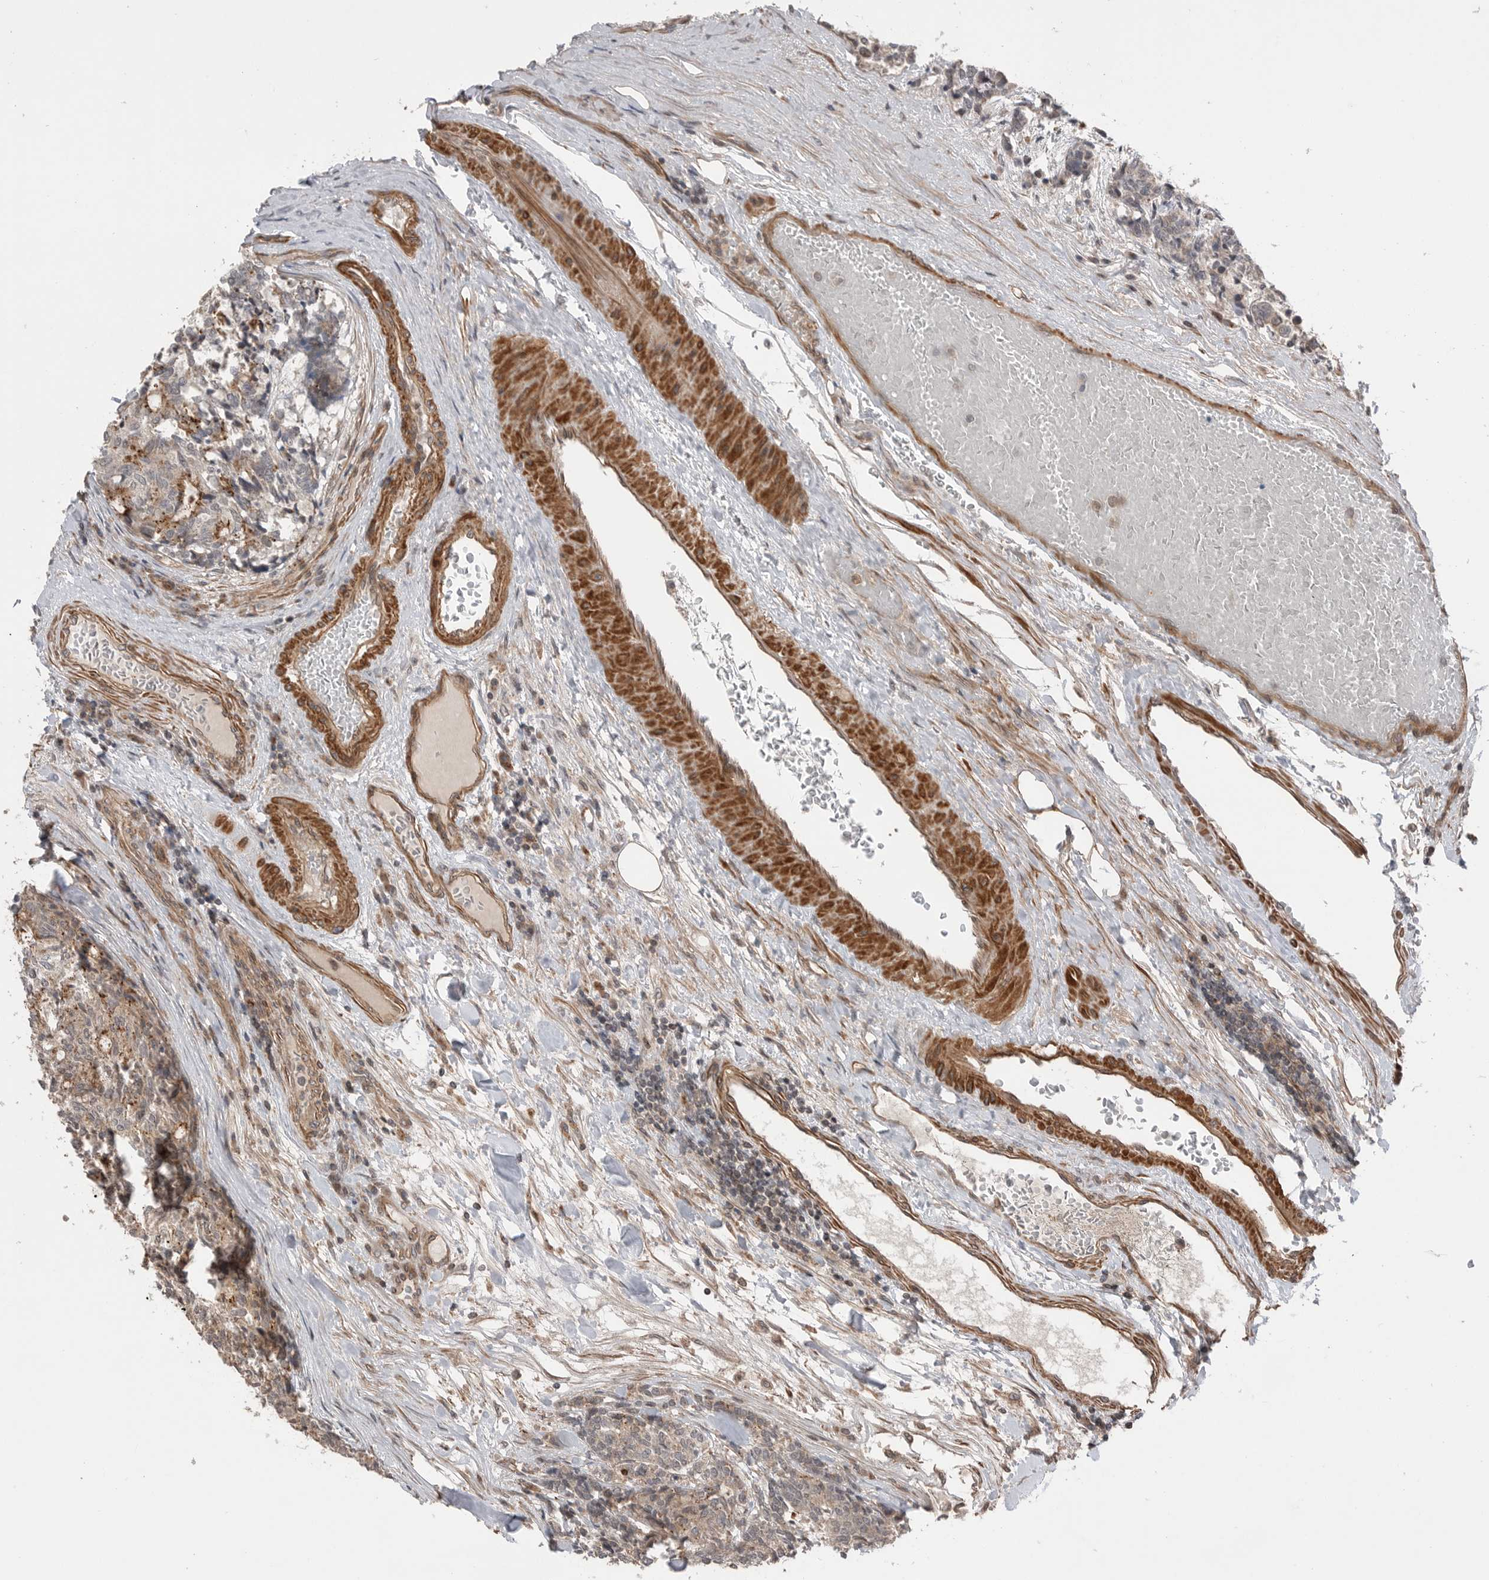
{"staining": {"intensity": "weak", "quantity": ">75%", "location": "cytoplasmic/membranous"}, "tissue": "carcinoid", "cell_type": "Tumor cells", "image_type": "cancer", "snomed": [{"axis": "morphology", "description": "Carcinoid, malignant, NOS"}, {"axis": "topography", "description": "Pancreas"}], "caption": "Human malignant carcinoid stained with a brown dye demonstrates weak cytoplasmic/membranous positive positivity in approximately >75% of tumor cells.", "gene": "PEAK1", "patient": {"sex": "female", "age": 54}}